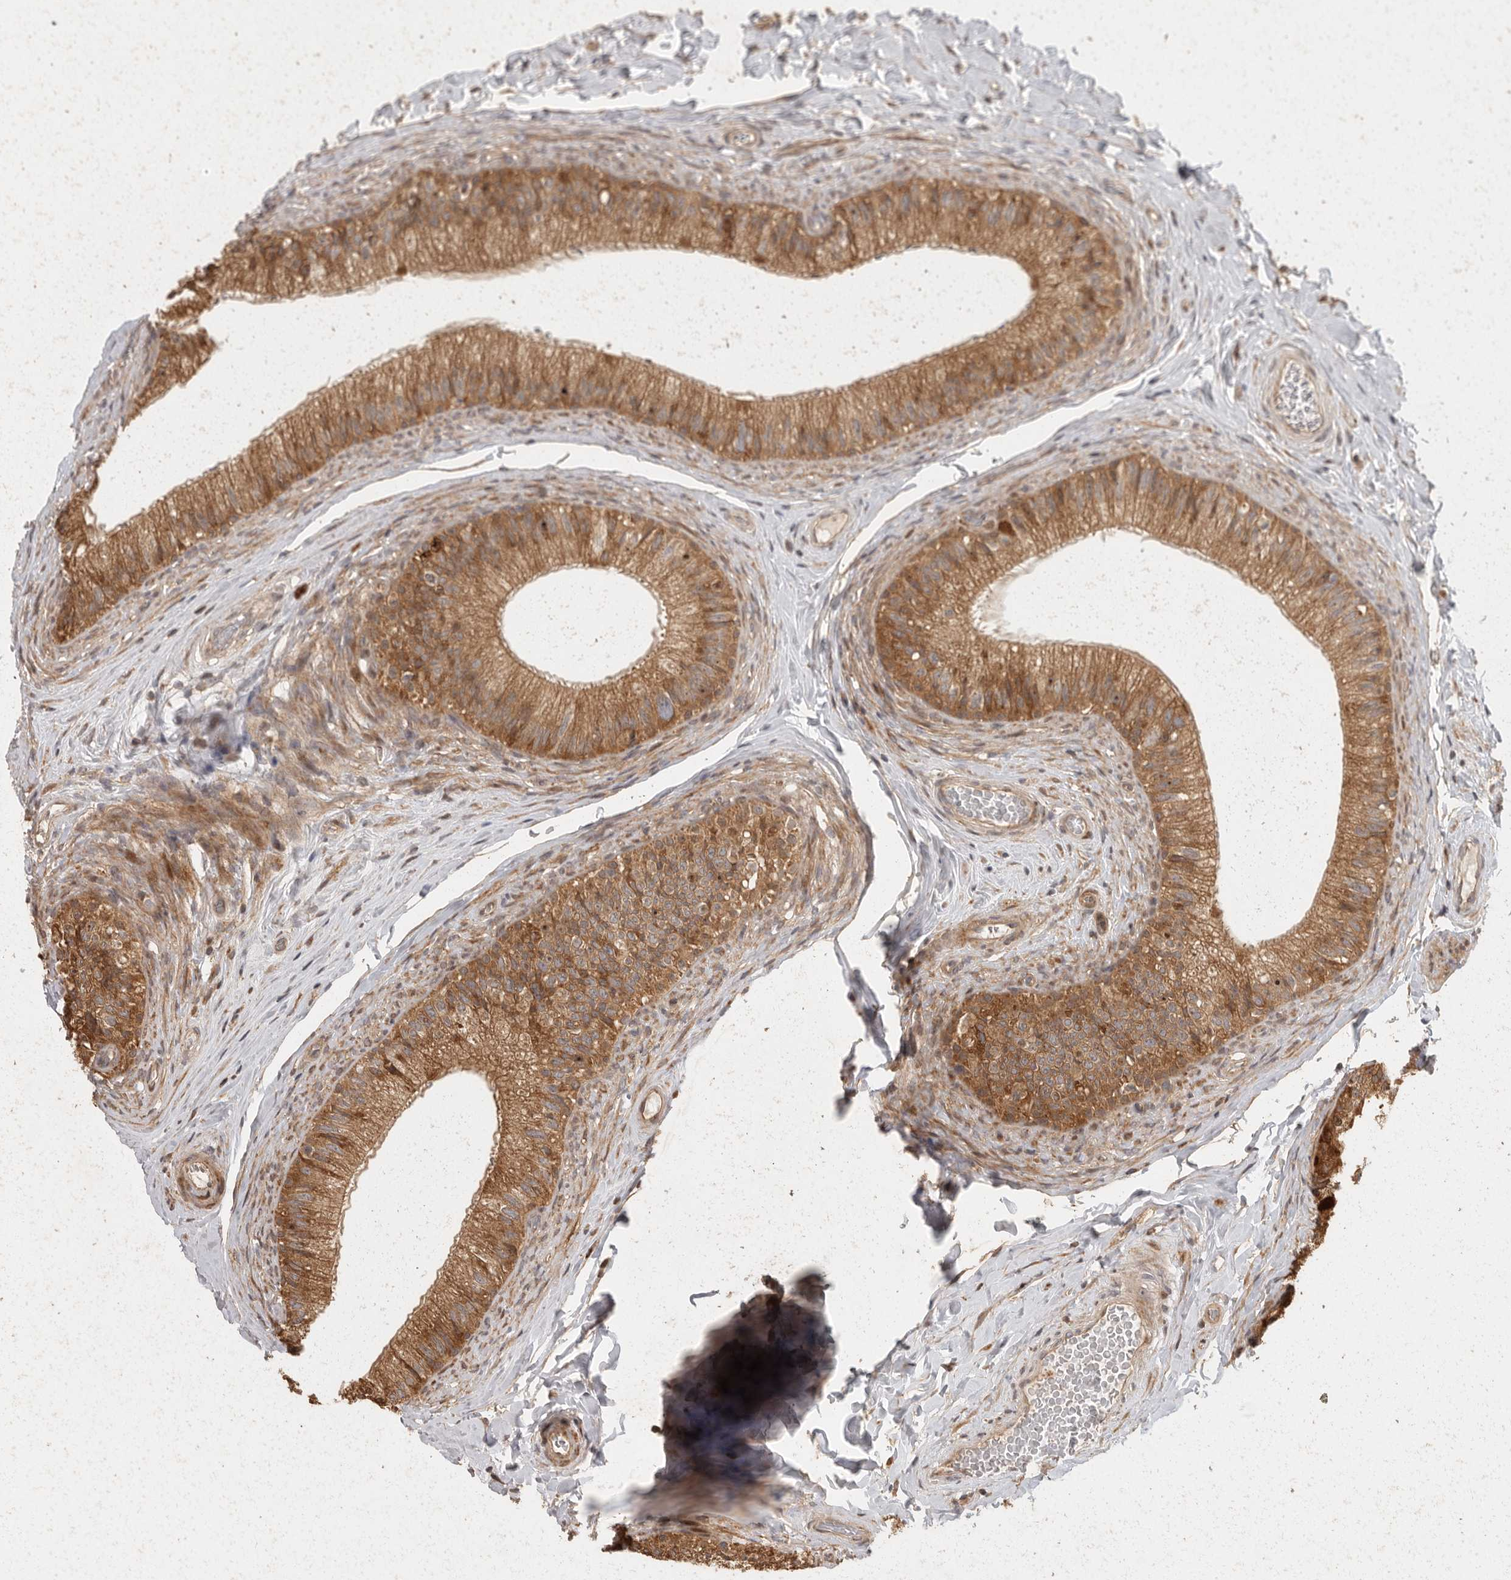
{"staining": {"intensity": "strong", "quantity": ">75%", "location": "cytoplasmic/membranous"}, "tissue": "epididymis", "cell_type": "Glandular cells", "image_type": "normal", "snomed": [{"axis": "morphology", "description": "Normal tissue, NOS"}, {"axis": "topography", "description": "Epididymis"}], "caption": "IHC image of unremarkable epididymis: epididymis stained using immunohistochemistry shows high levels of strong protein expression localized specifically in the cytoplasmic/membranous of glandular cells, appearing as a cytoplasmic/membranous brown color.", "gene": "SWT1", "patient": {"sex": "male", "age": 49}}